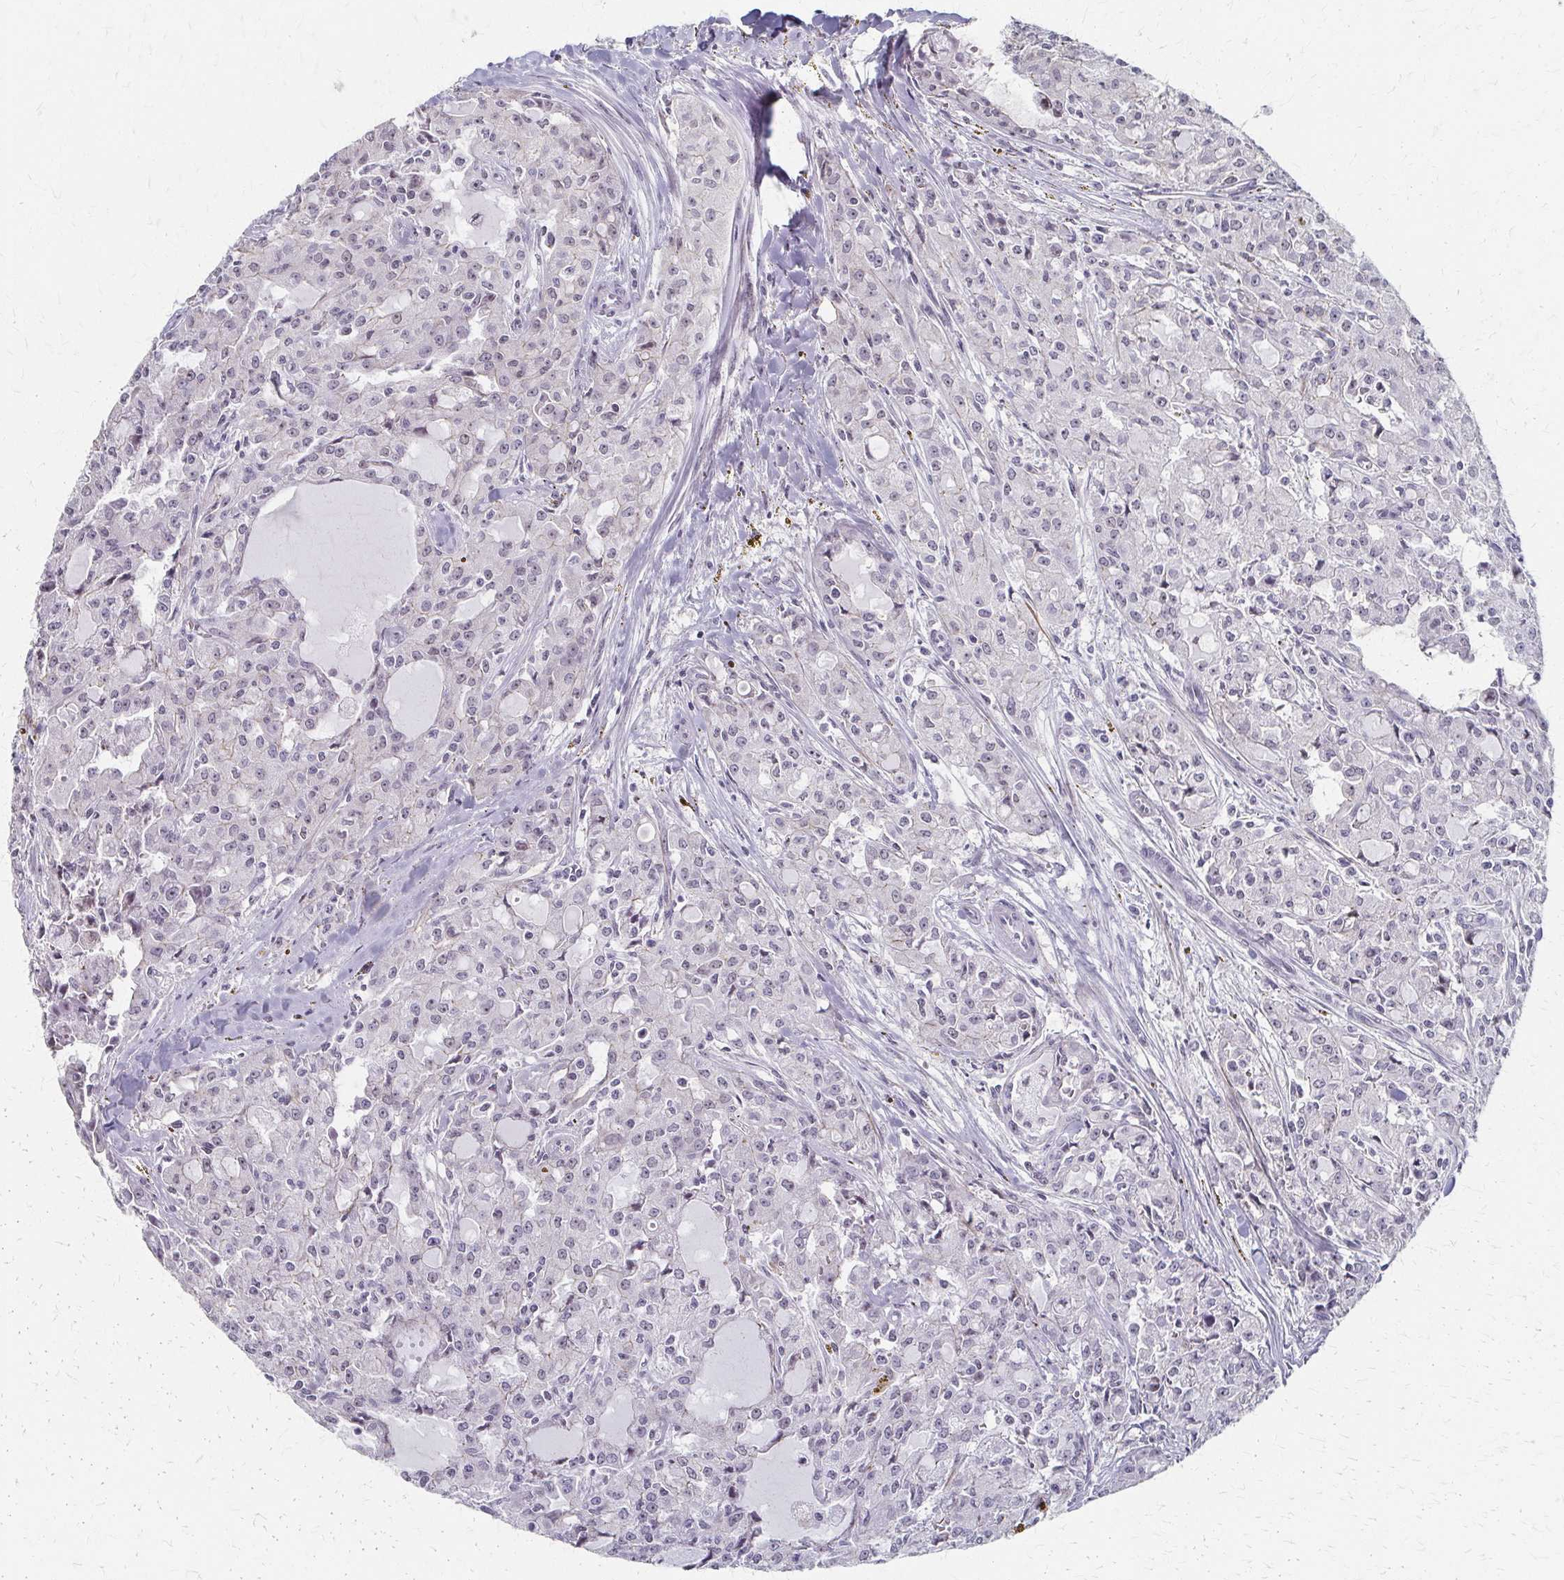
{"staining": {"intensity": "negative", "quantity": "none", "location": "none"}, "tissue": "head and neck cancer", "cell_type": "Tumor cells", "image_type": "cancer", "snomed": [{"axis": "morphology", "description": "Adenocarcinoma, NOS"}, {"axis": "topography", "description": "Head-Neck"}], "caption": "Immunohistochemical staining of adenocarcinoma (head and neck) reveals no significant expression in tumor cells.", "gene": "PES1", "patient": {"sex": "male", "age": 64}}